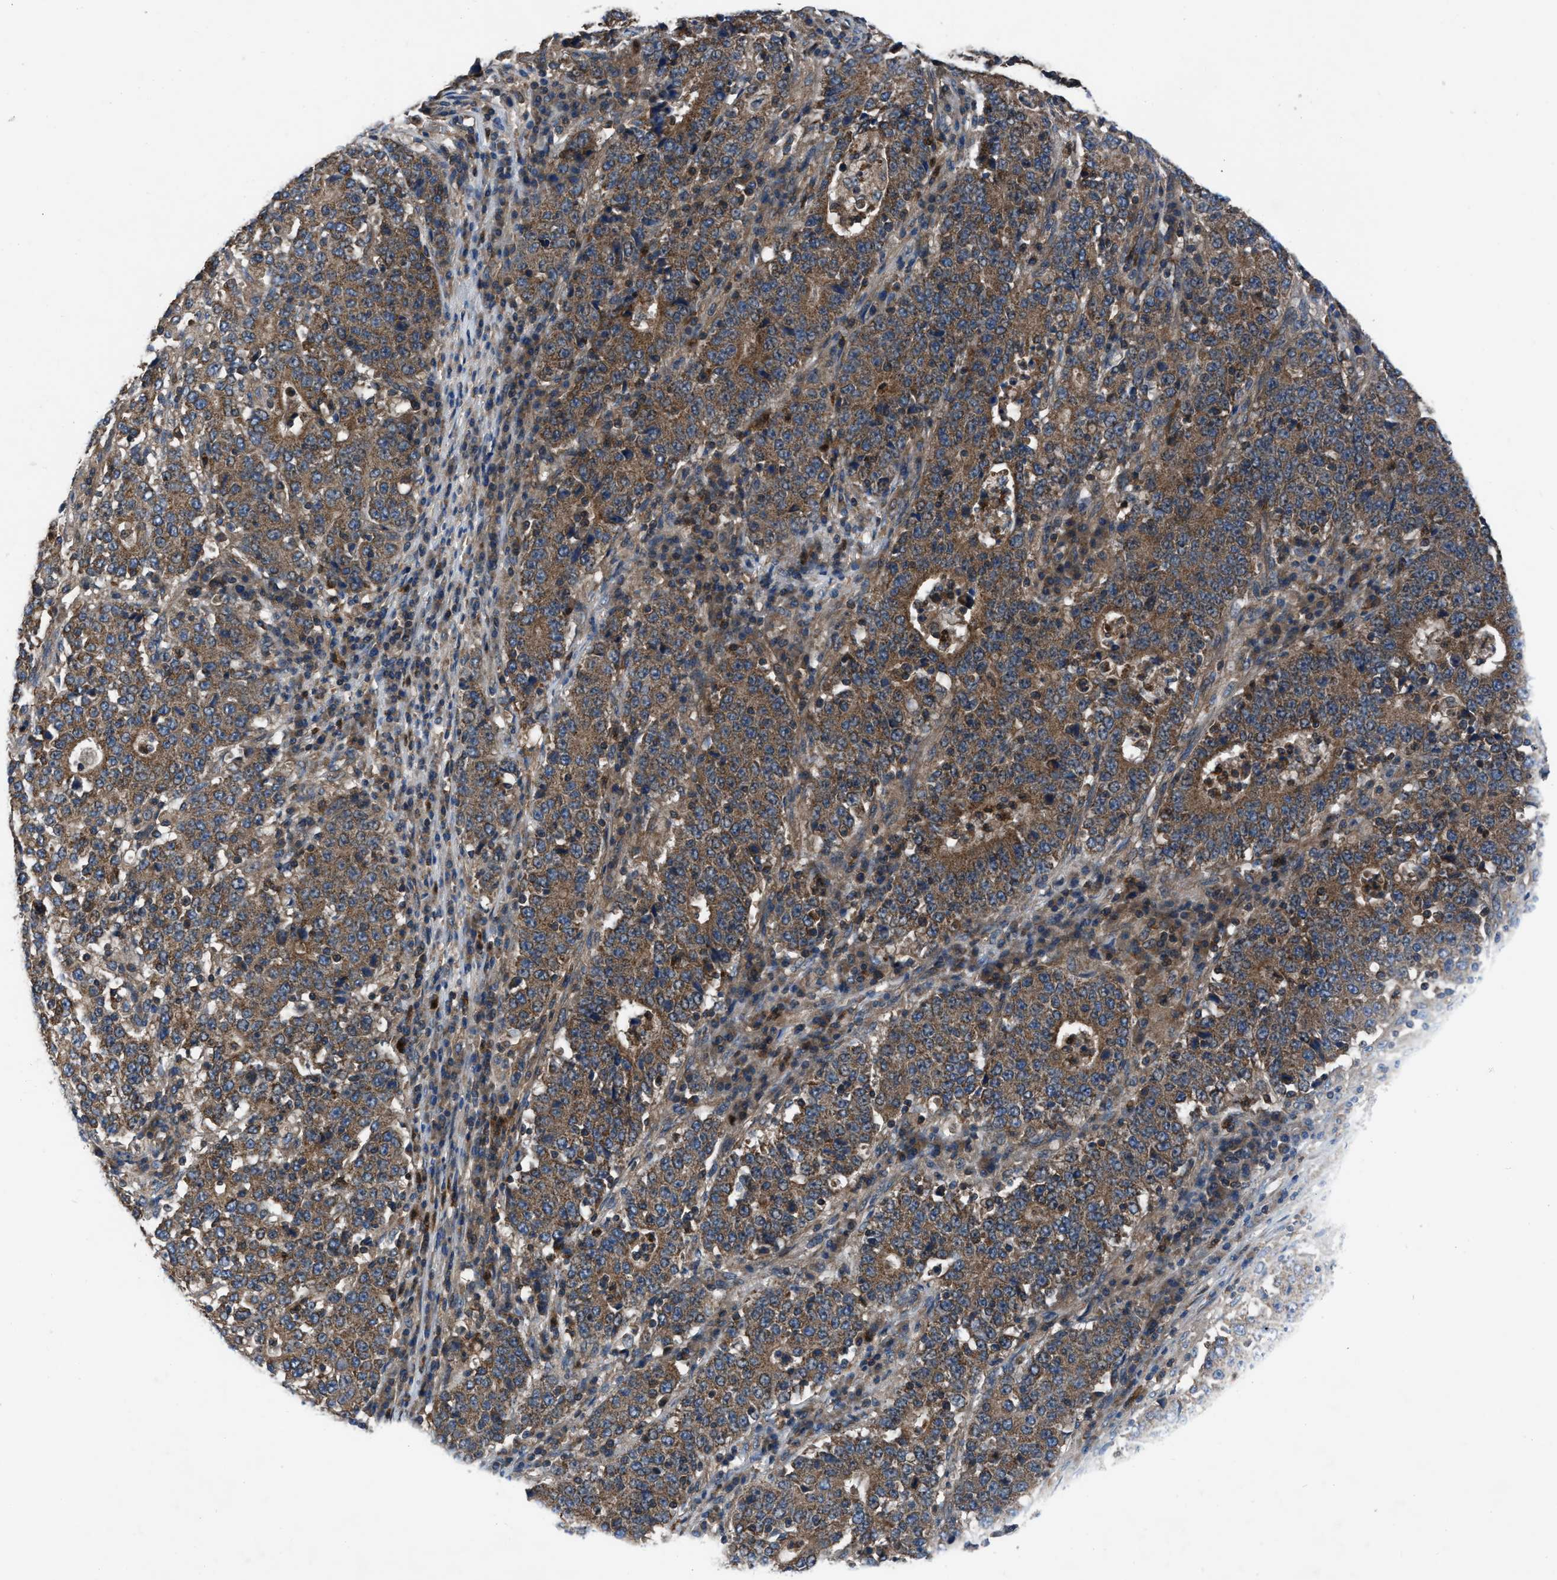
{"staining": {"intensity": "moderate", "quantity": ">75%", "location": "cytoplasmic/membranous"}, "tissue": "stomach cancer", "cell_type": "Tumor cells", "image_type": "cancer", "snomed": [{"axis": "morphology", "description": "Adenocarcinoma, NOS"}, {"axis": "topography", "description": "Stomach"}], "caption": "Tumor cells show medium levels of moderate cytoplasmic/membranous positivity in approximately >75% of cells in human adenocarcinoma (stomach). (Stains: DAB in brown, nuclei in blue, Microscopy: brightfield microscopy at high magnification).", "gene": "USP25", "patient": {"sex": "male", "age": 59}}